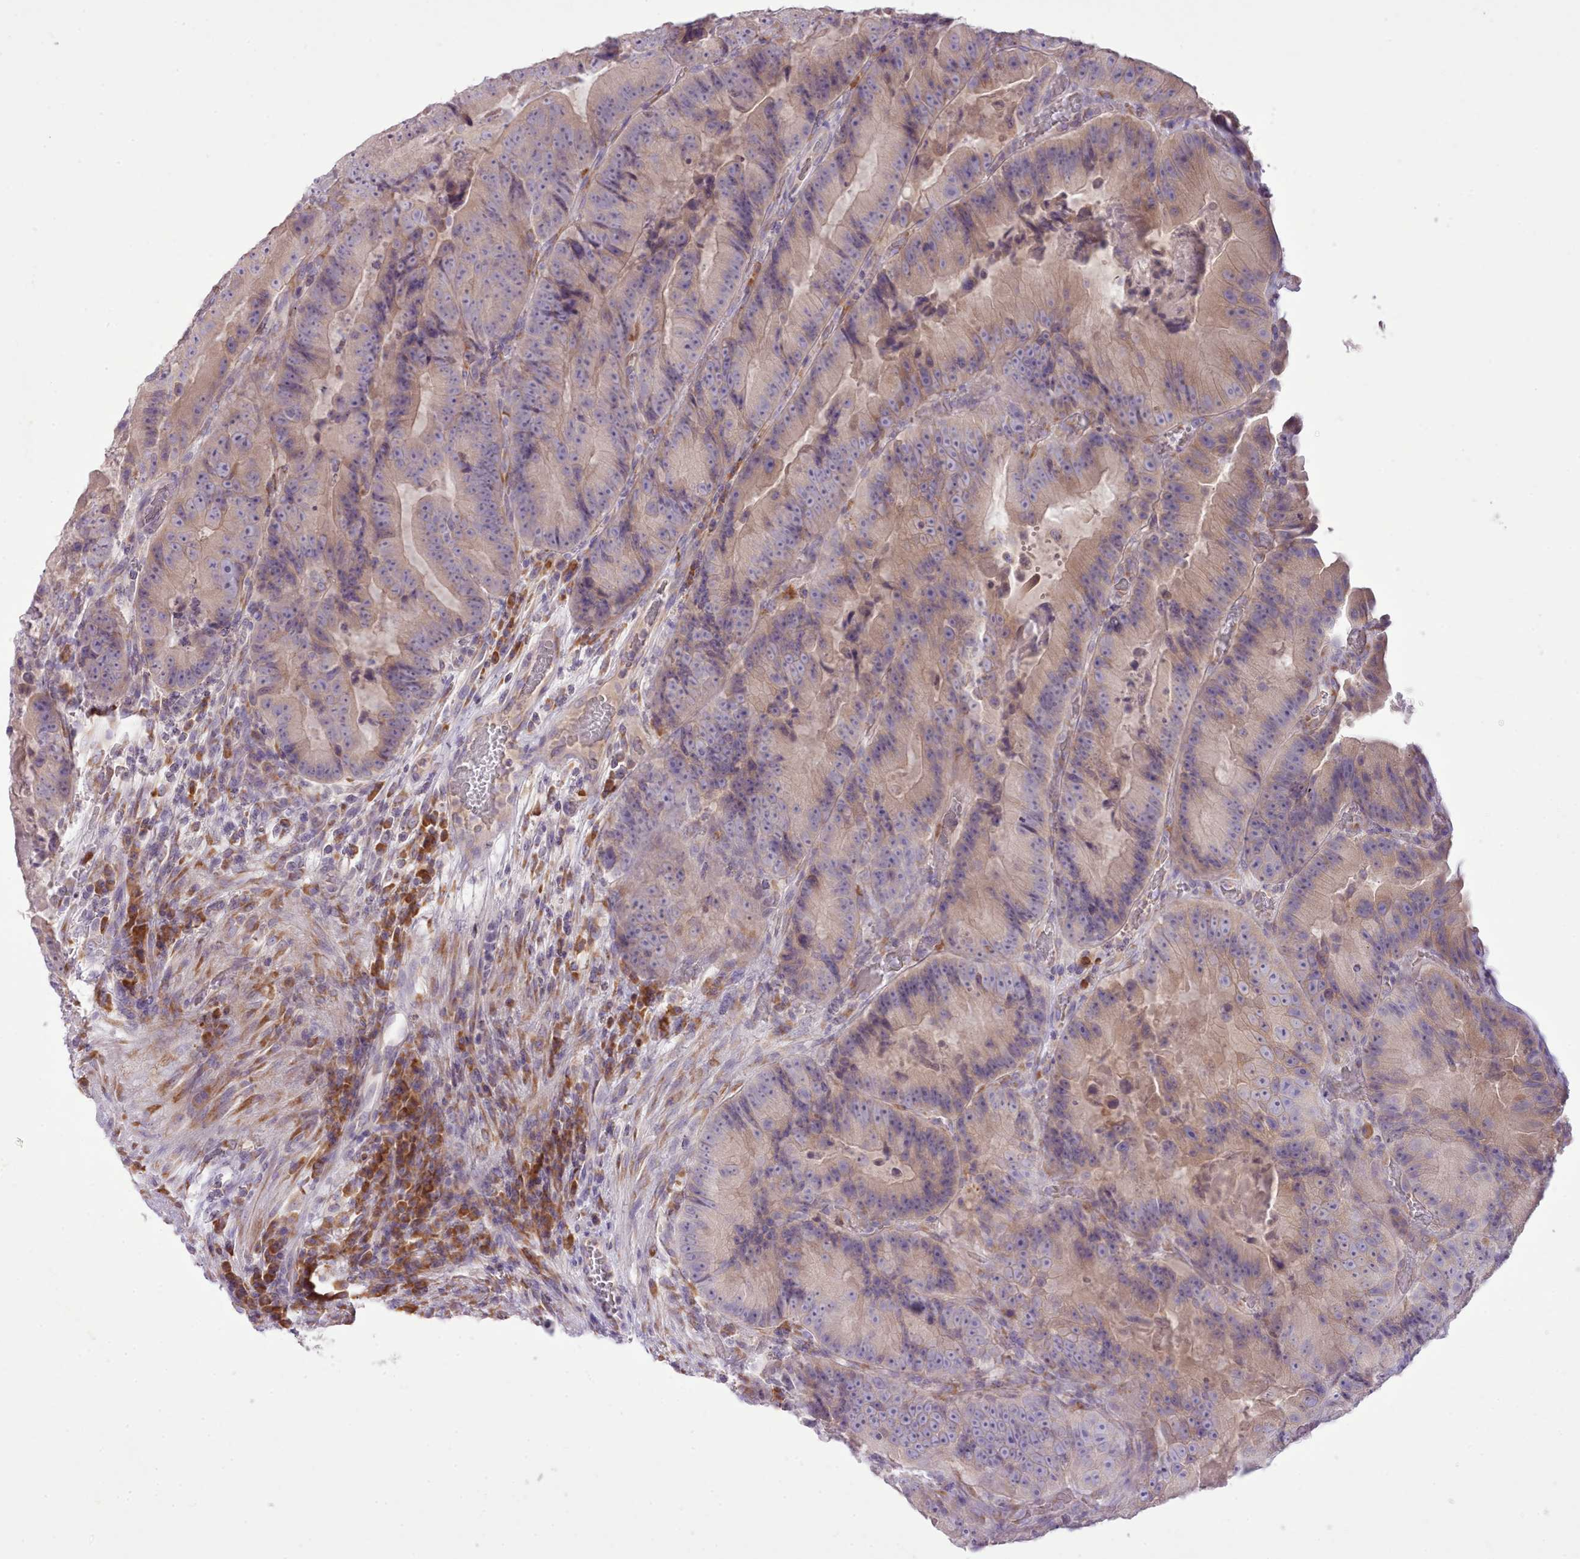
{"staining": {"intensity": "weak", "quantity": "25%-75%", "location": "cytoplasmic/membranous"}, "tissue": "colorectal cancer", "cell_type": "Tumor cells", "image_type": "cancer", "snomed": [{"axis": "morphology", "description": "Adenocarcinoma, NOS"}, {"axis": "topography", "description": "Colon"}], "caption": "The image displays staining of colorectal cancer, revealing weak cytoplasmic/membranous protein positivity (brown color) within tumor cells.", "gene": "CCL1", "patient": {"sex": "female", "age": 86}}